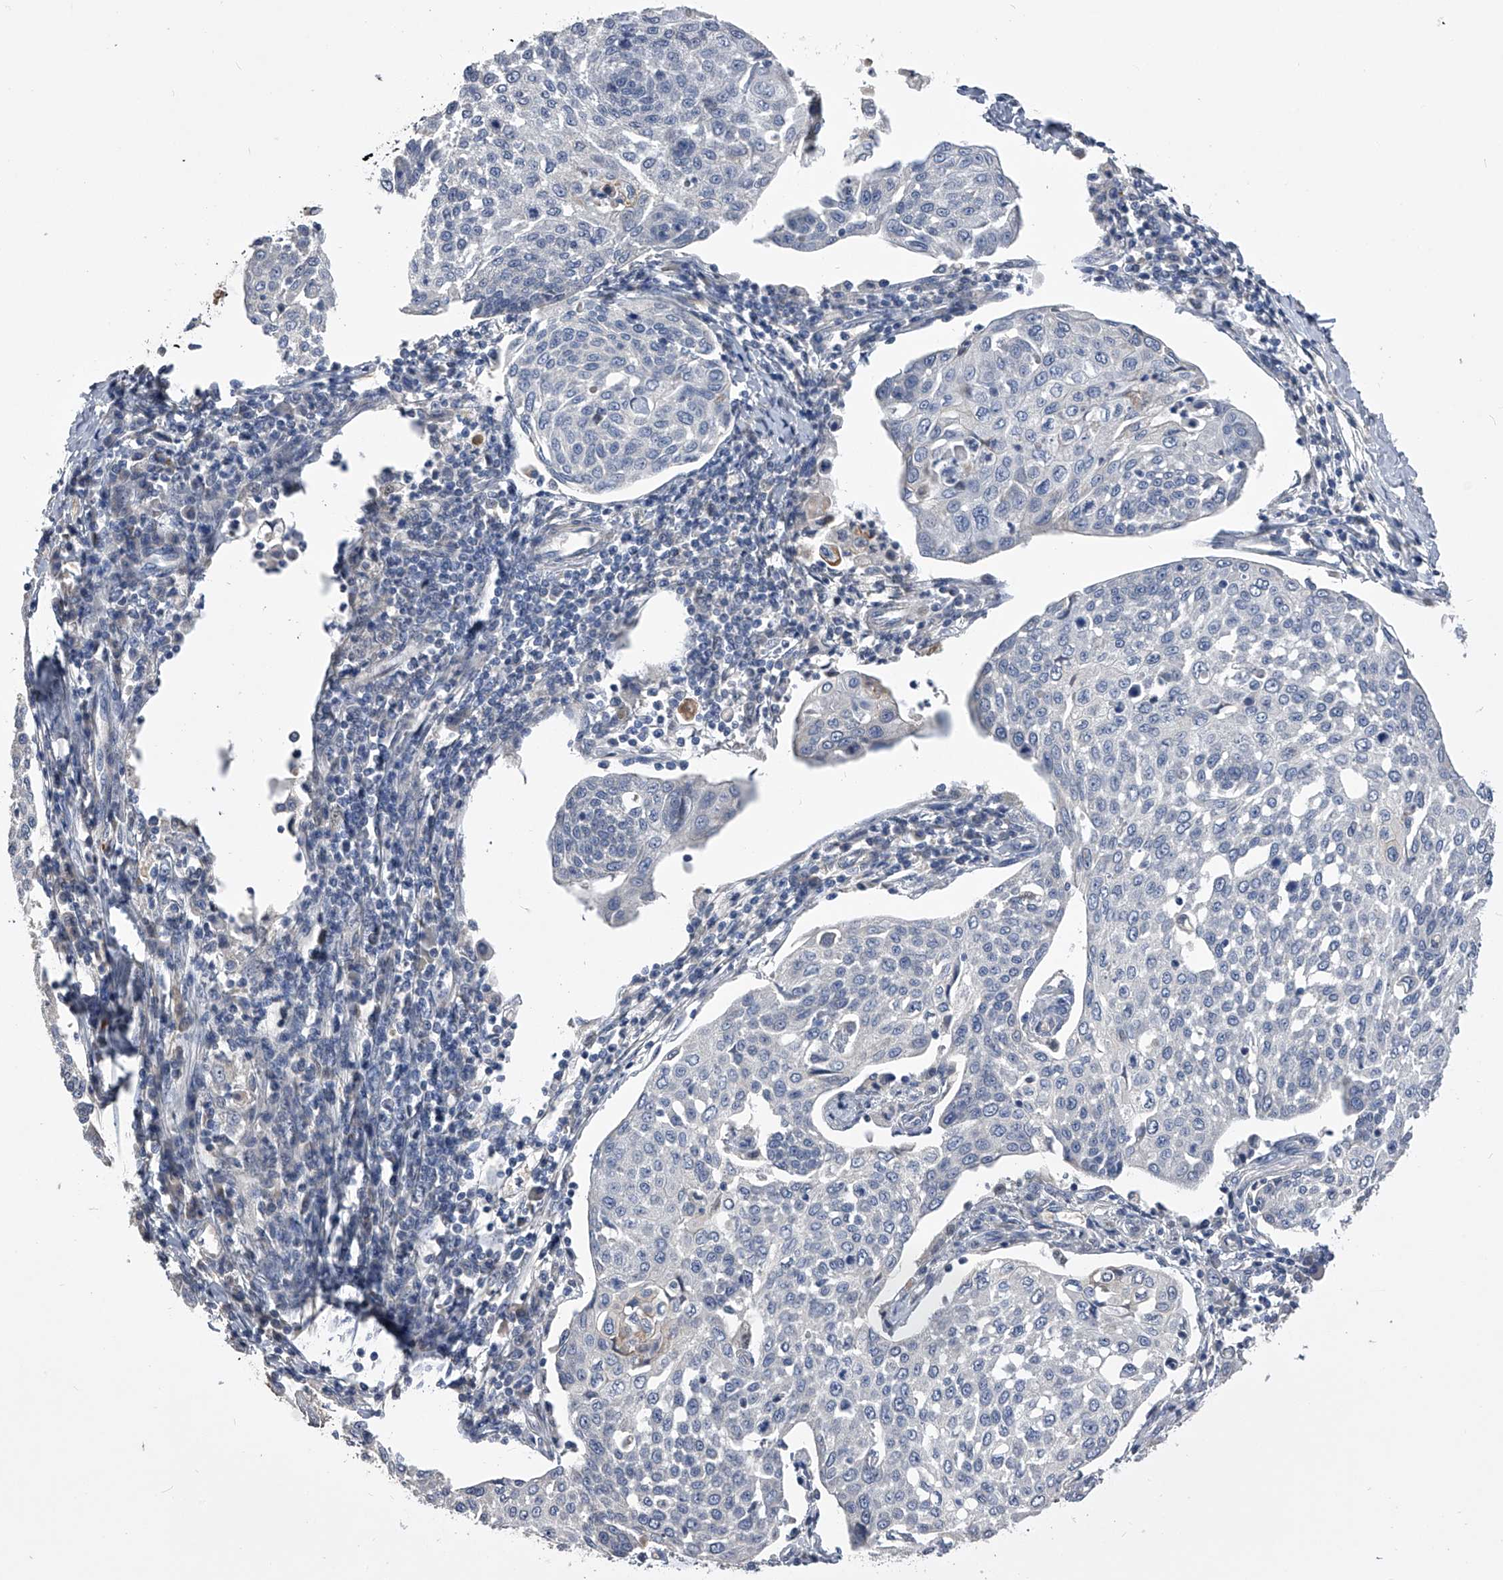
{"staining": {"intensity": "negative", "quantity": "none", "location": "none"}, "tissue": "cervical cancer", "cell_type": "Tumor cells", "image_type": "cancer", "snomed": [{"axis": "morphology", "description": "Squamous cell carcinoma, NOS"}, {"axis": "topography", "description": "Cervix"}], "caption": "Immunohistochemical staining of cervical cancer (squamous cell carcinoma) exhibits no significant expression in tumor cells.", "gene": "MDN1", "patient": {"sex": "female", "age": 34}}